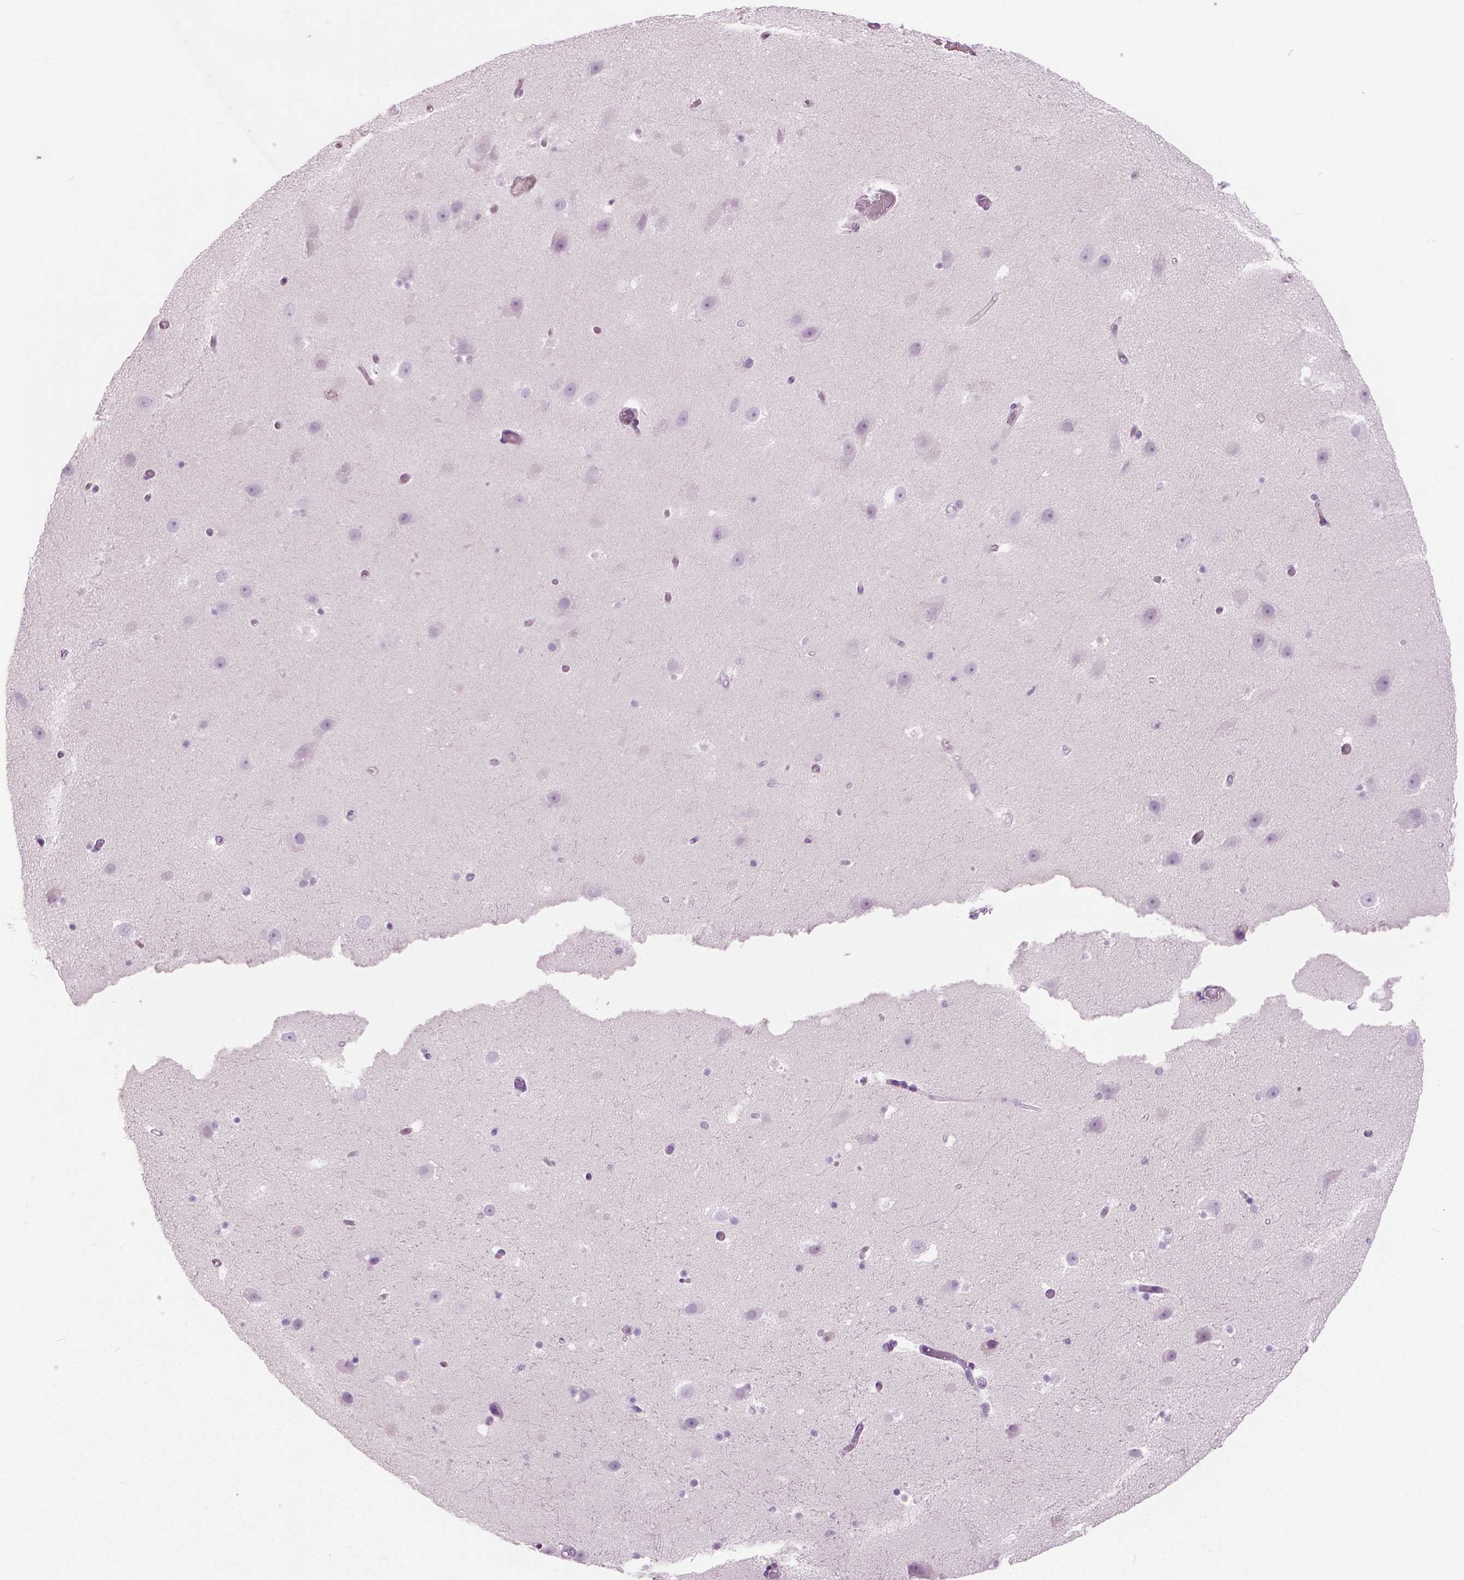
{"staining": {"intensity": "negative", "quantity": "none", "location": "none"}, "tissue": "hippocampus", "cell_type": "Glial cells", "image_type": "normal", "snomed": [{"axis": "morphology", "description": "Normal tissue, NOS"}, {"axis": "topography", "description": "Hippocampus"}], "caption": "This is a histopathology image of immunohistochemistry staining of unremarkable hippocampus, which shows no staining in glial cells. The staining was performed using DAB to visualize the protein expression in brown, while the nuclei were stained in blue with hematoxylin (Magnification: 20x).", "gene": "GALM", "patient": {"sex": "male", "age": 26}}